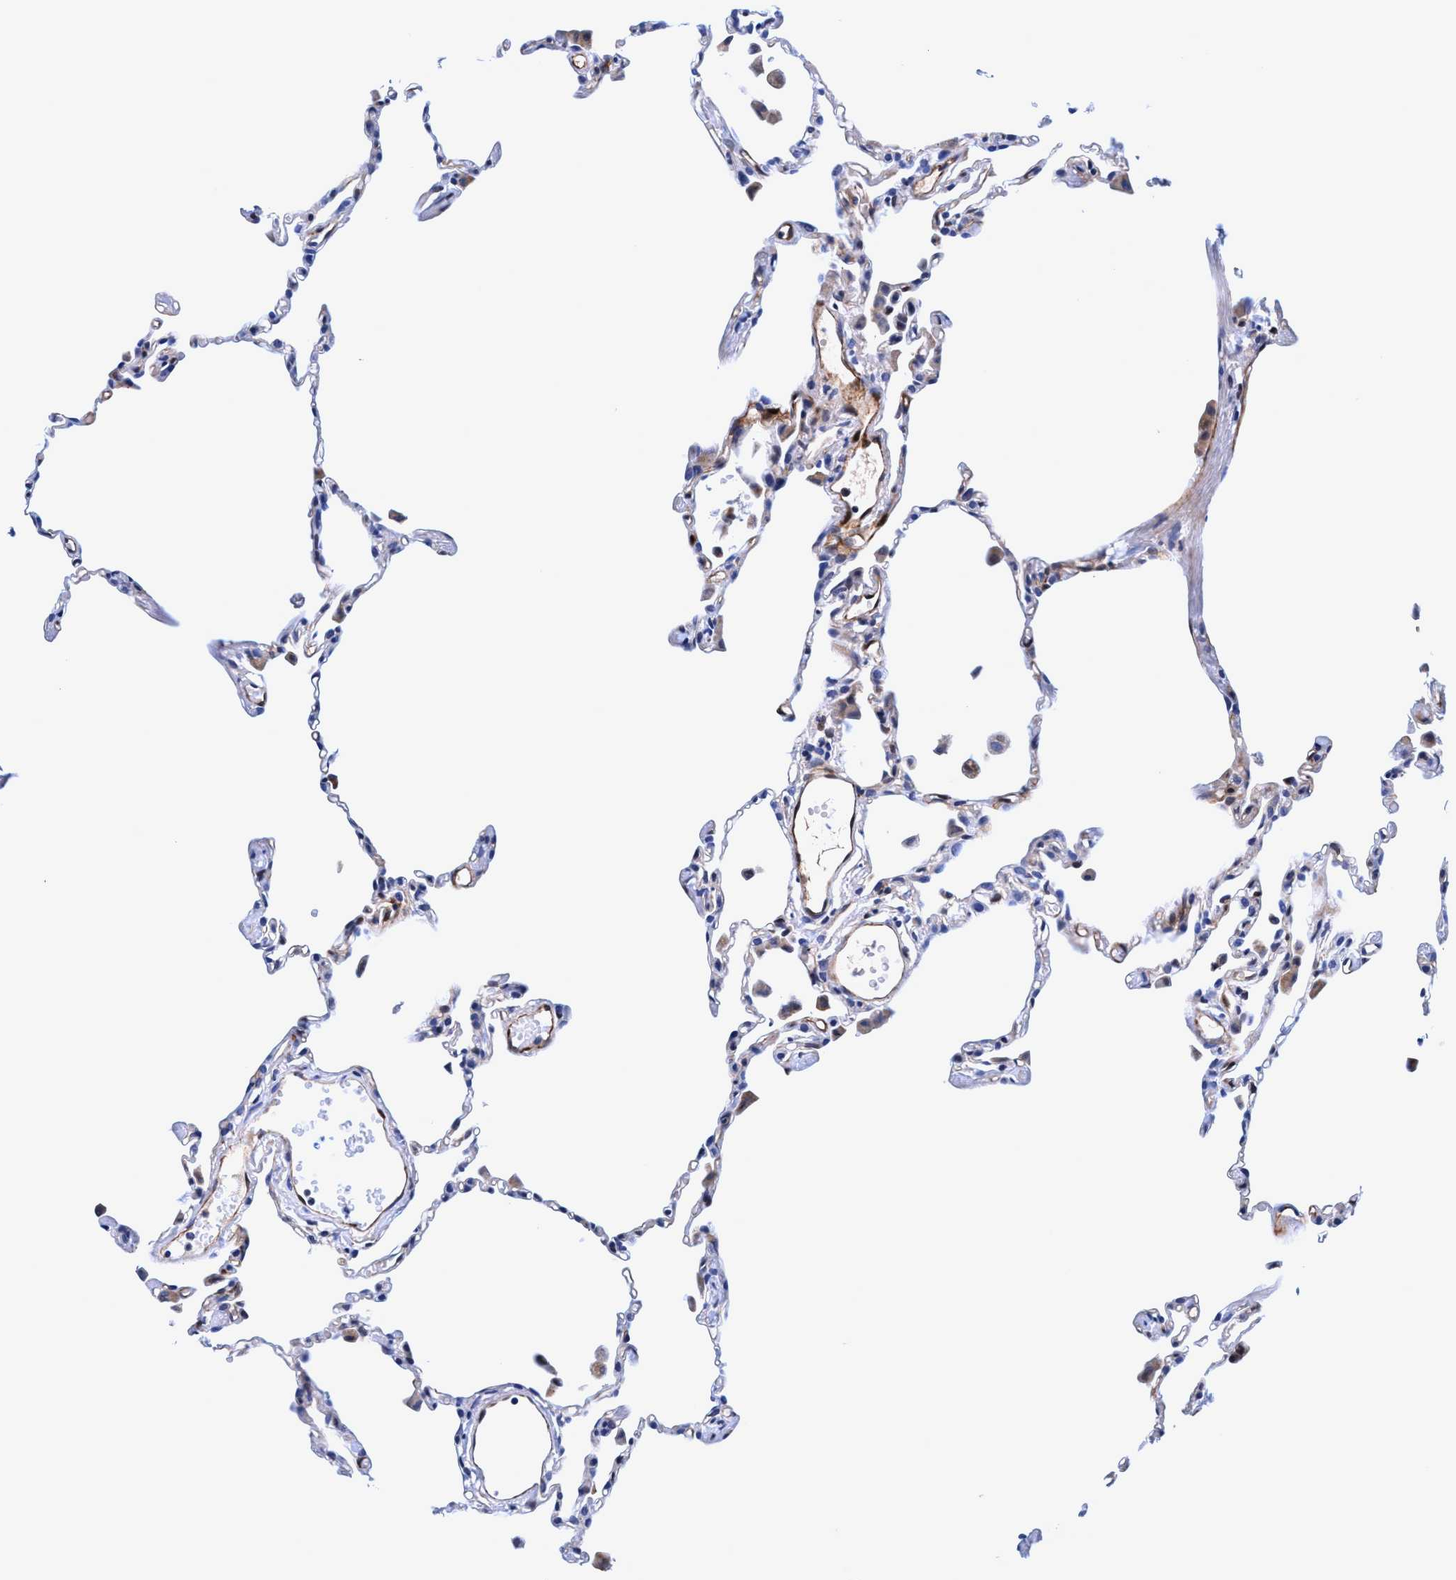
{"staining": {"intensity": "weak", "quantity": "25%-75%", "location": "cytoplasmic/membranous"}, "tissue": "lung", "cell_type": "Alveolar cells", "image_type": "normal", "snomed": [{"axis": "morphology", "description": "Normal tissue, NOS"}, {"axis": "topography", "description": "Lung"}], "caption": "Human lung stained with a brown dye demonstrates weak cytoplasmic/membranous positive expression in about 25%-75% of alveolar cells.", "gene": "UBALD2", "patient": {"sex": "female", "age": 49}}